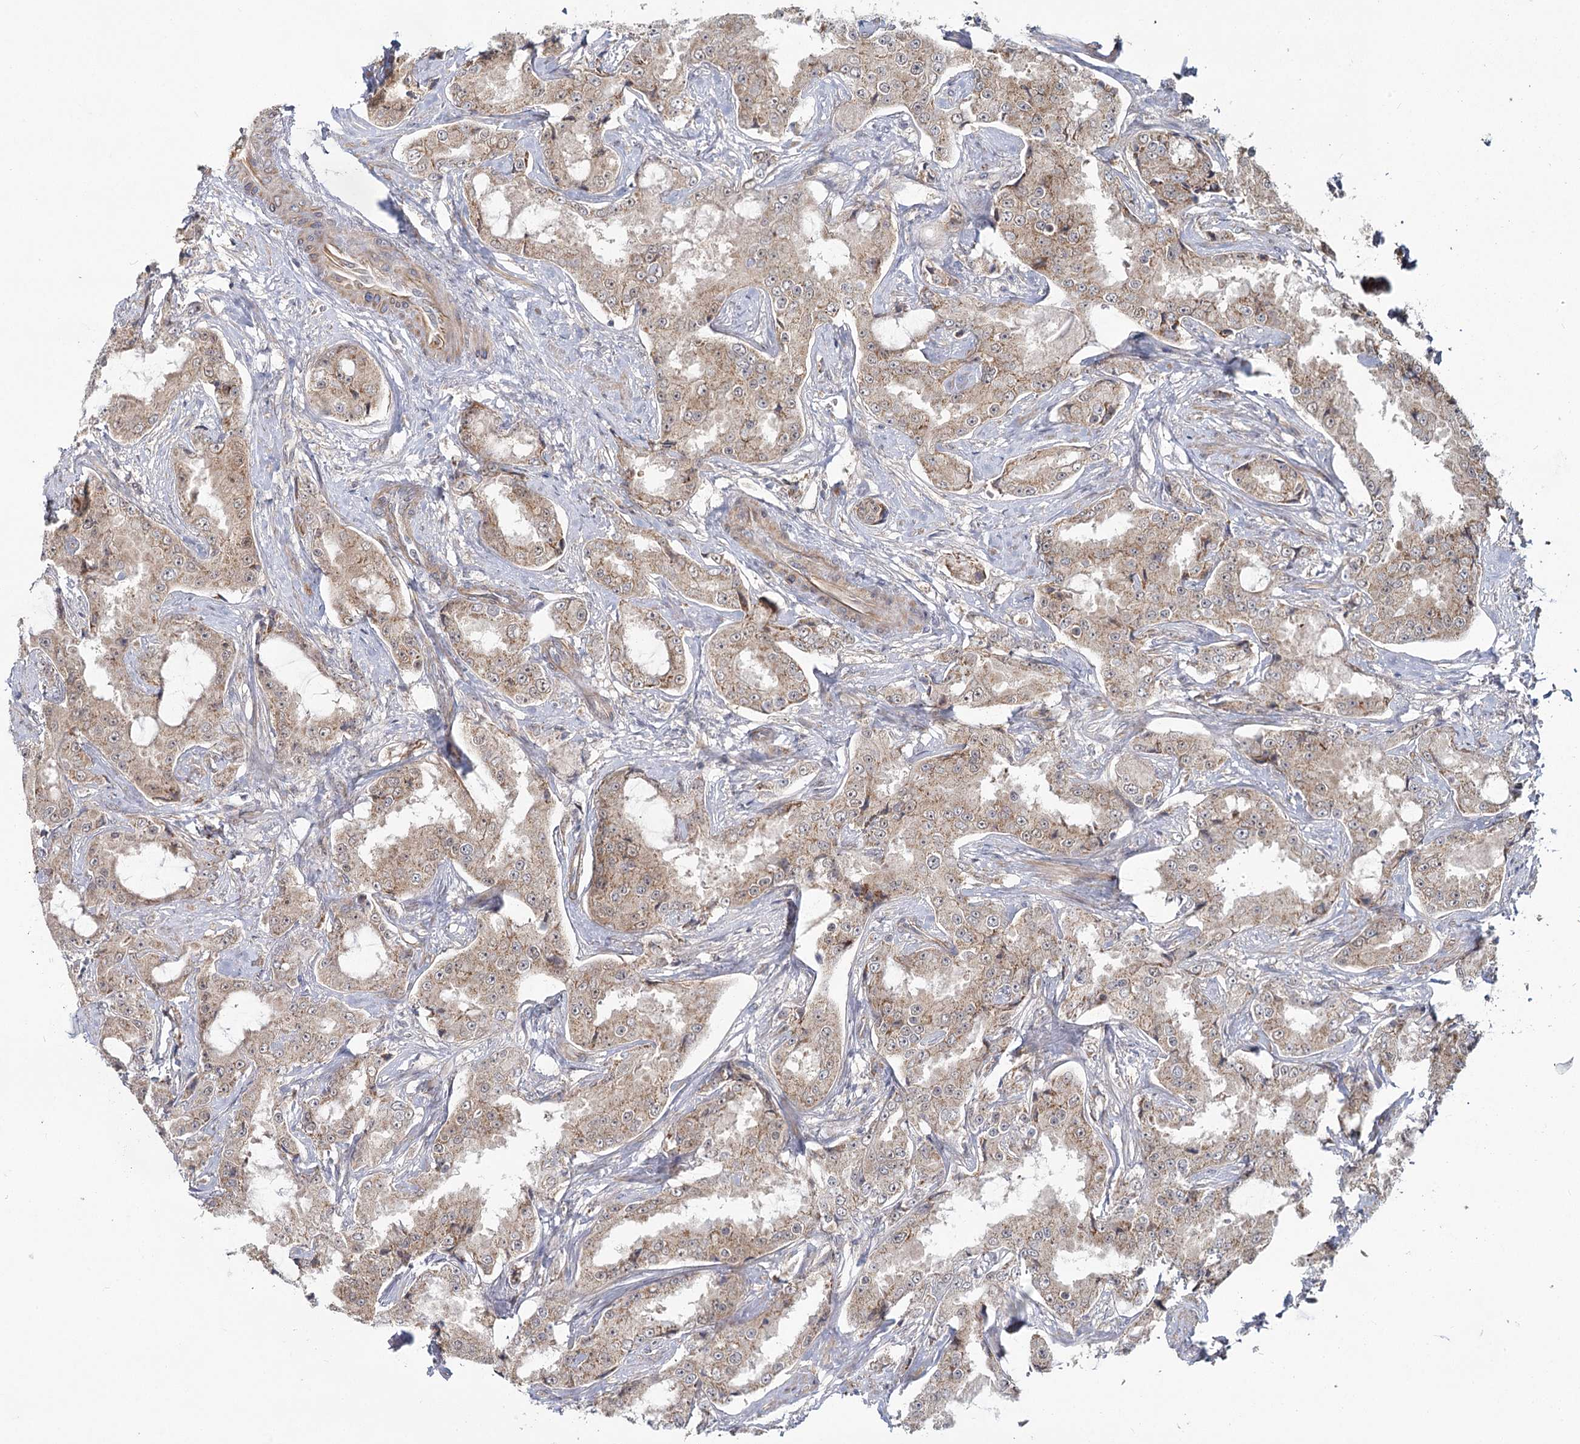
{"staining": {"intensity": "weak", "quantity": ">75%", "location": "cytoplasmic/membranous"}, "tissue": "prostate cancer", "cell_type": "Tumor cells", "image_type": "cancer", "snomed": [{"axis": "morphology", "description": "Adenocarcinoma, High grade"}, {"axis": "topography", "description": "Prostate"}], "caption": "A micrograph of prostate cancer (high-grade adenocarcinoma) stained for a protein displays weak cytoplasmic/membranous brown staining in tumor cells.", "gene": "TBC1D9B", "patient": {"sex": "male", "age": 73}}